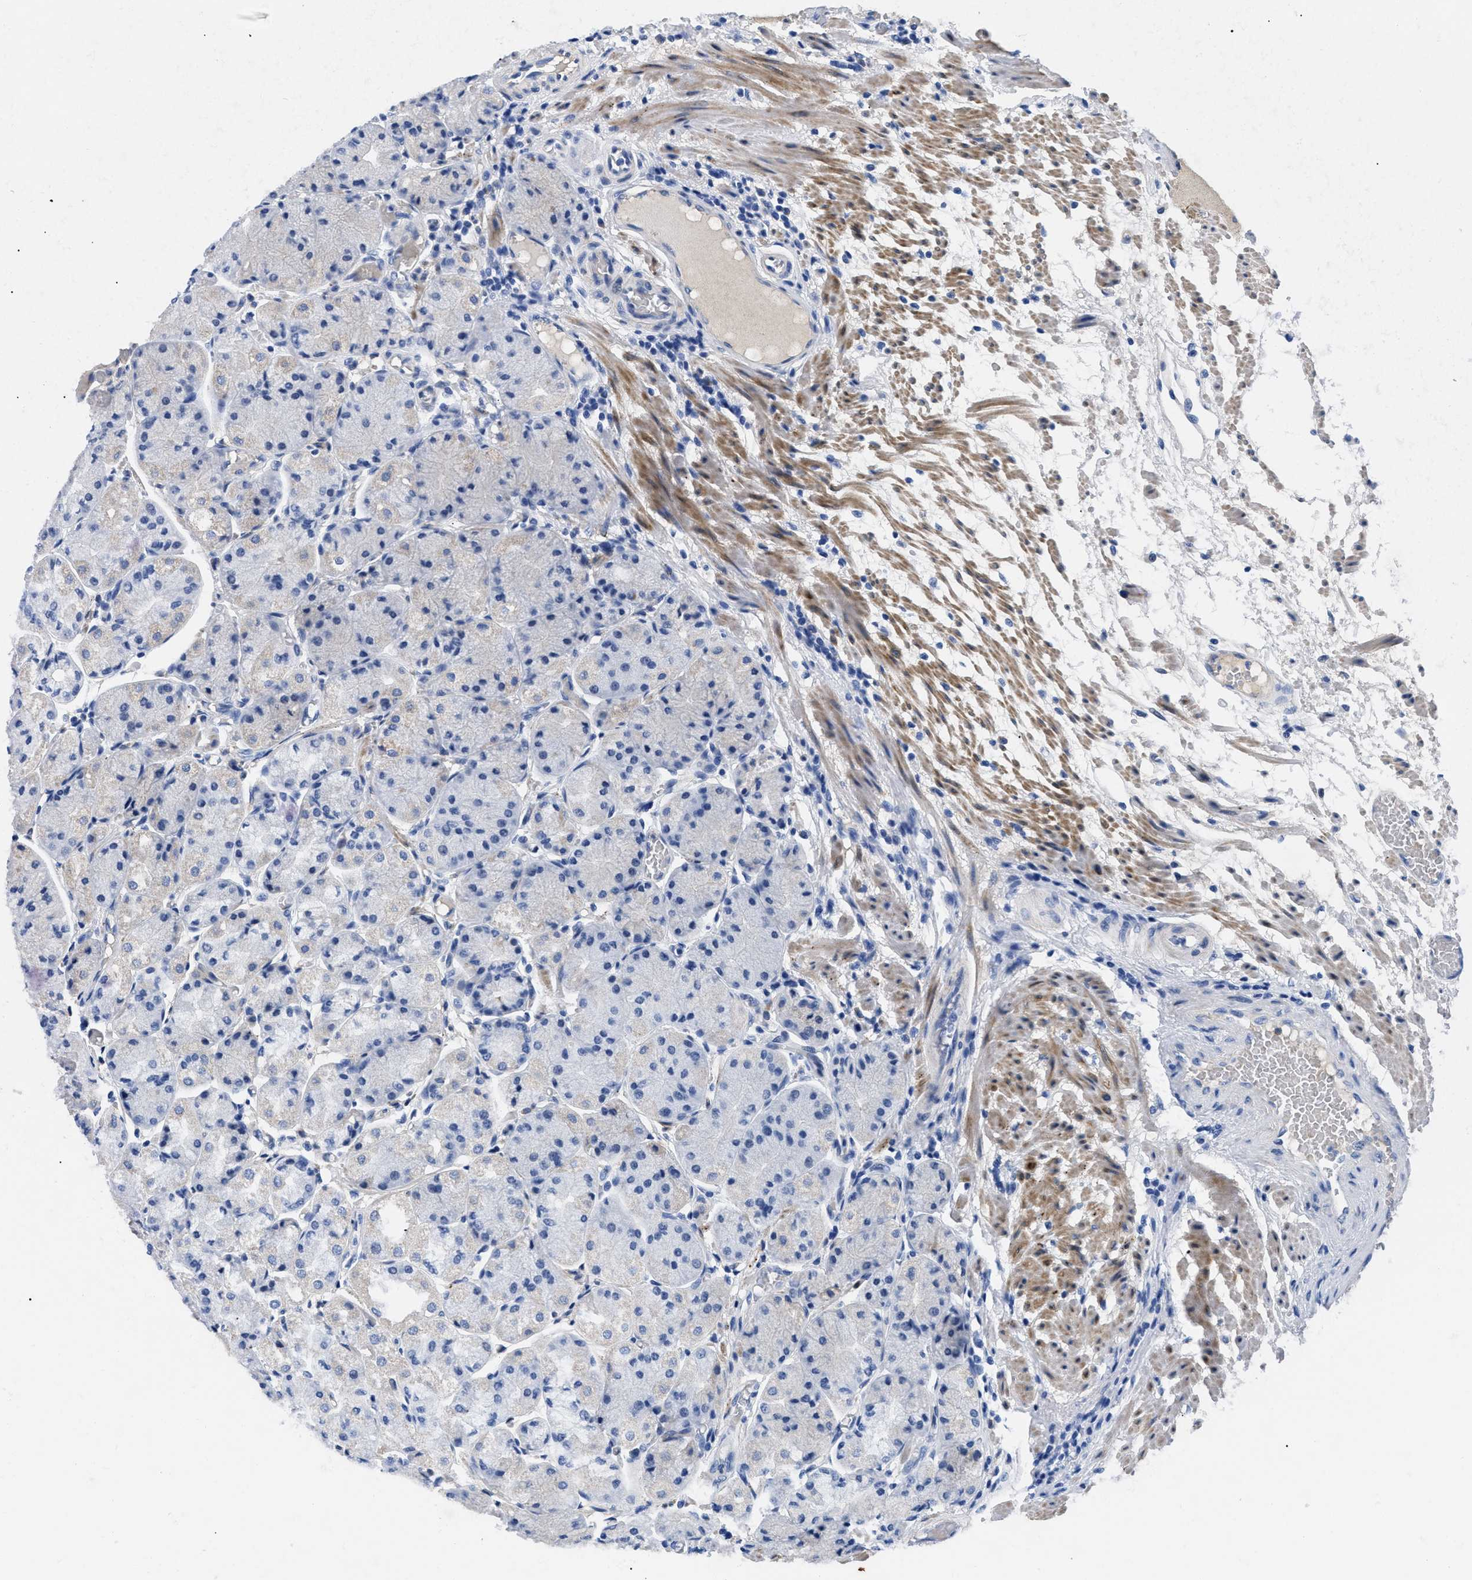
{"staining": {"intensity": "weak", "quantity": "<25%", "location": "cytoplasmic/membranous"}, "tissue": "stomach", "cell_type": "Glandular cells", "image_type": "normal", "snomed": [{"axis": "morphology", "description": "Normal tissue, NOS"}, {"axis": "topography", "description": "Stomach, upper"}], "caption": "Glandular cells are negative for brown protein staining in normal stomach. (DAB (3,3'-diaminobenzidine) immunohistochemistry (IHC) with hematoxylin counter stain).", "gene": "TMEM68", "patient": {"sex": "male", "age": 72}}